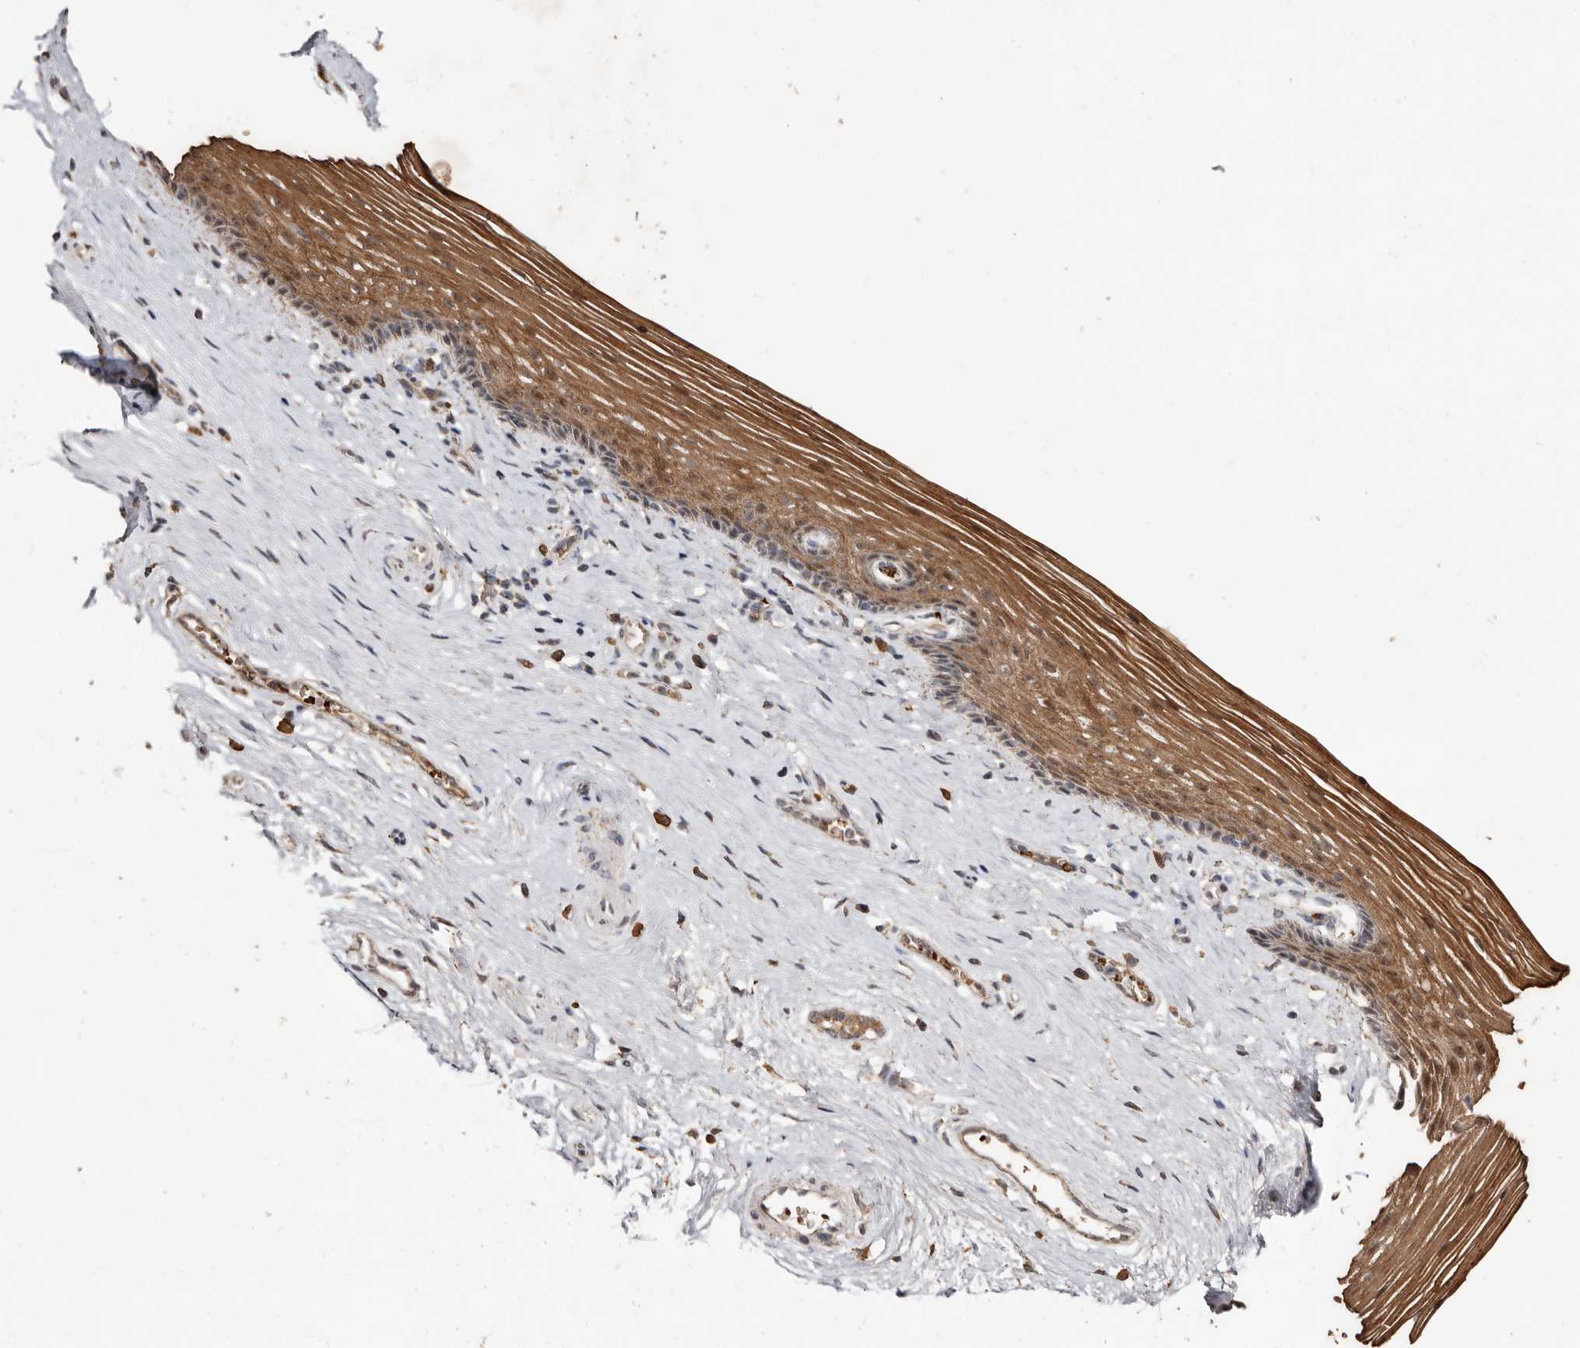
{"staining": {"intensity": "strong", "quantity": ">75%", "location": "cytoplasmic/membranous"}, "tissue": "vagina", "cell_type": "Squamous epithelial cells", "image_type": "normal", "snomed": [{"axis": "morphology", "description": "Normal tissue, NOS"}, {"axis": "topography", "description": "Vagina"}], "caption": "Vagina stained with a brown dye exhibits strong cytoplasmic/membranous positive staining in about >75% of squamous epithelial cells.", "gene": "GRAMD2A", "patient": {"sex": "female", "age": 46}}